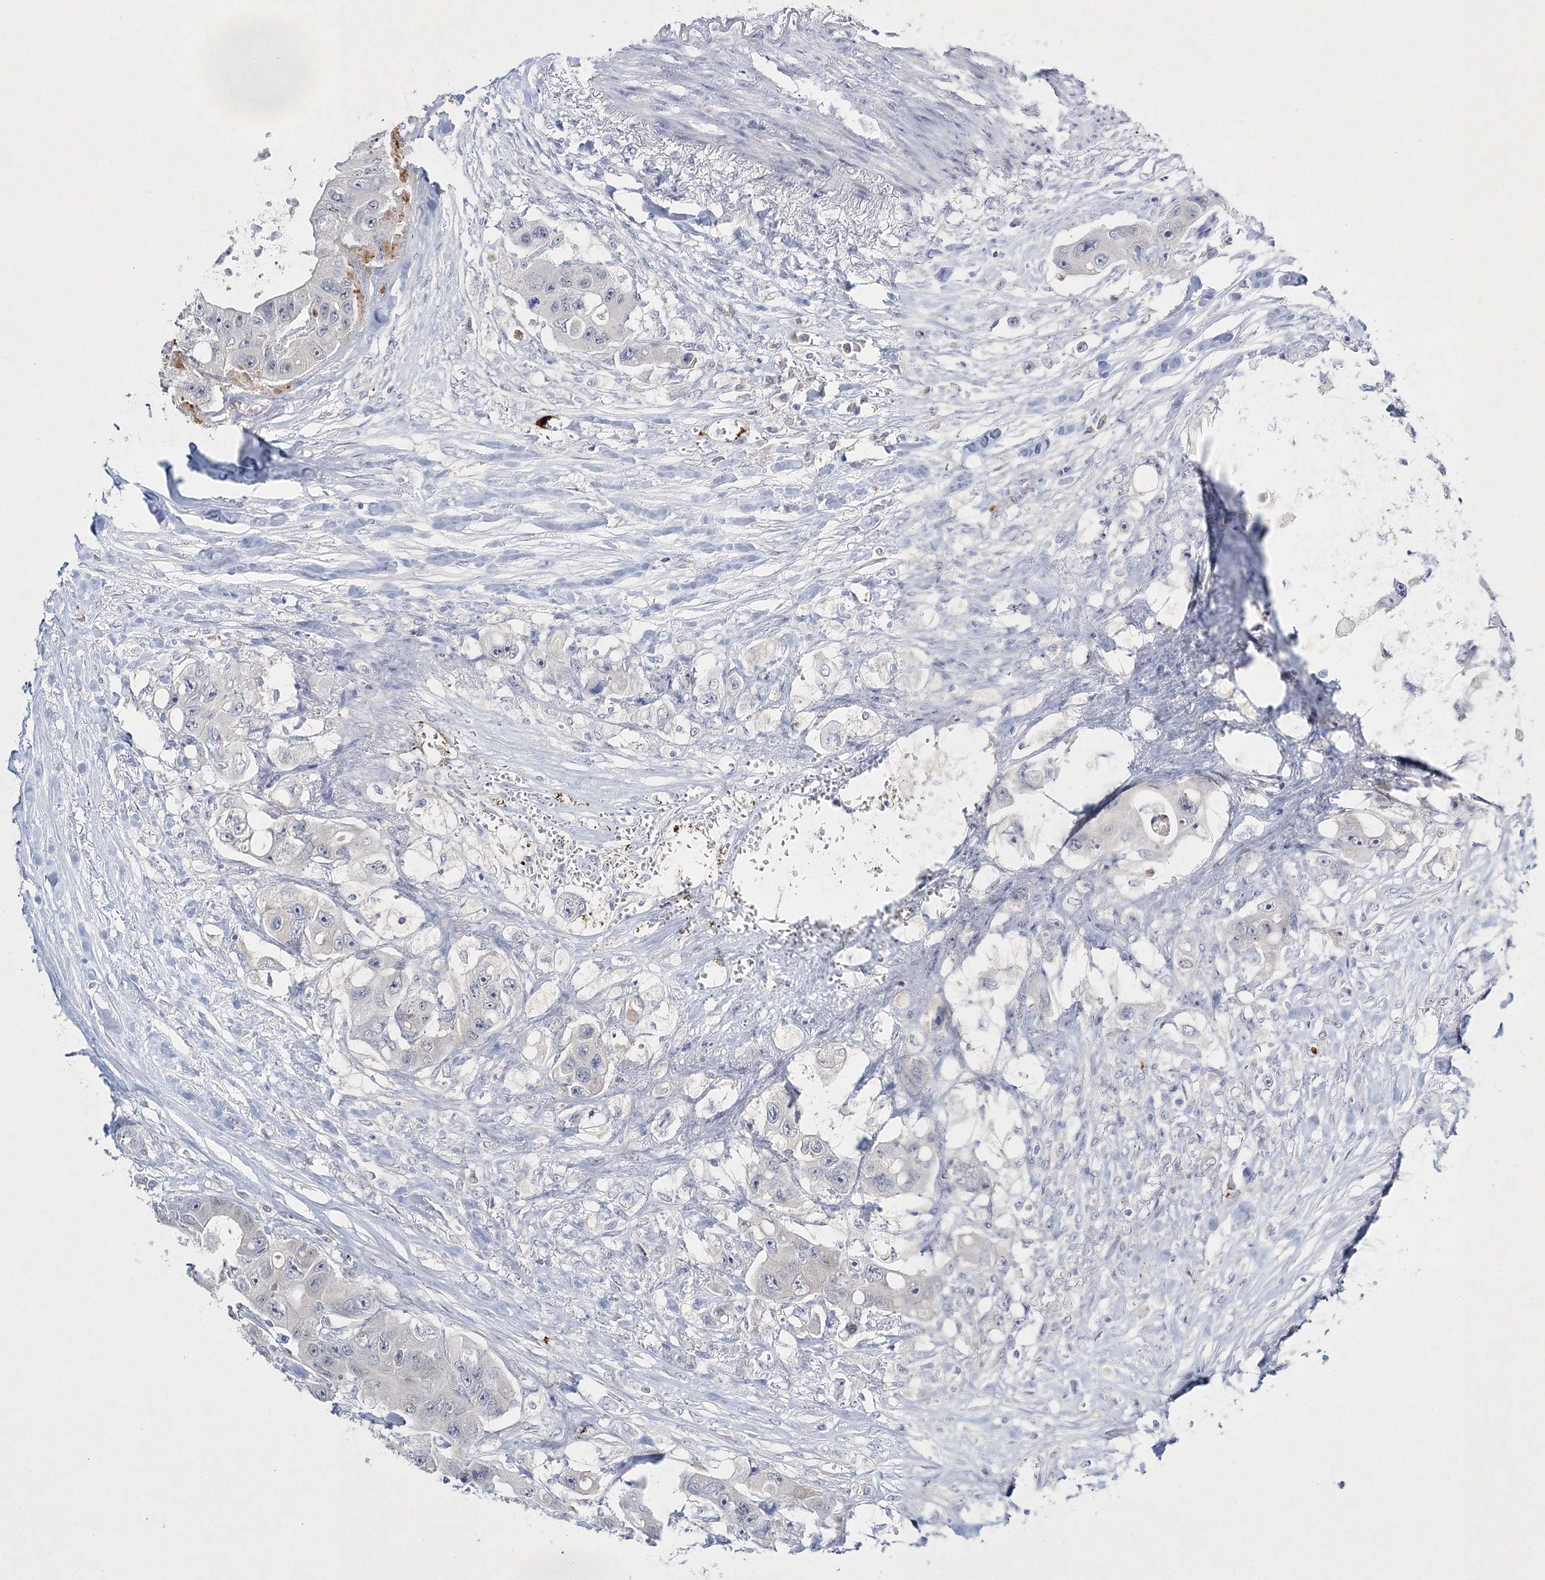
{"staining": {"intensity": "negative", "quantity": "none", "location": "none"}, "tissue": "colorectal cancer", "cell_type": "Tumor cells", "image_type": "cancer", "snomed": [{"axis": "morphology", "description": "Adenocarcinoma, NOS"}, {"axis": "topography", "description": "Colon"}], "caption": "This is an immunohistochemistry (IHC) micrograph of human adenocarcinoma (colorectal). There is no positivity in tumor cells.", "gene": "MYOZ2", "patient": {"sex": "female", "age": 46}}